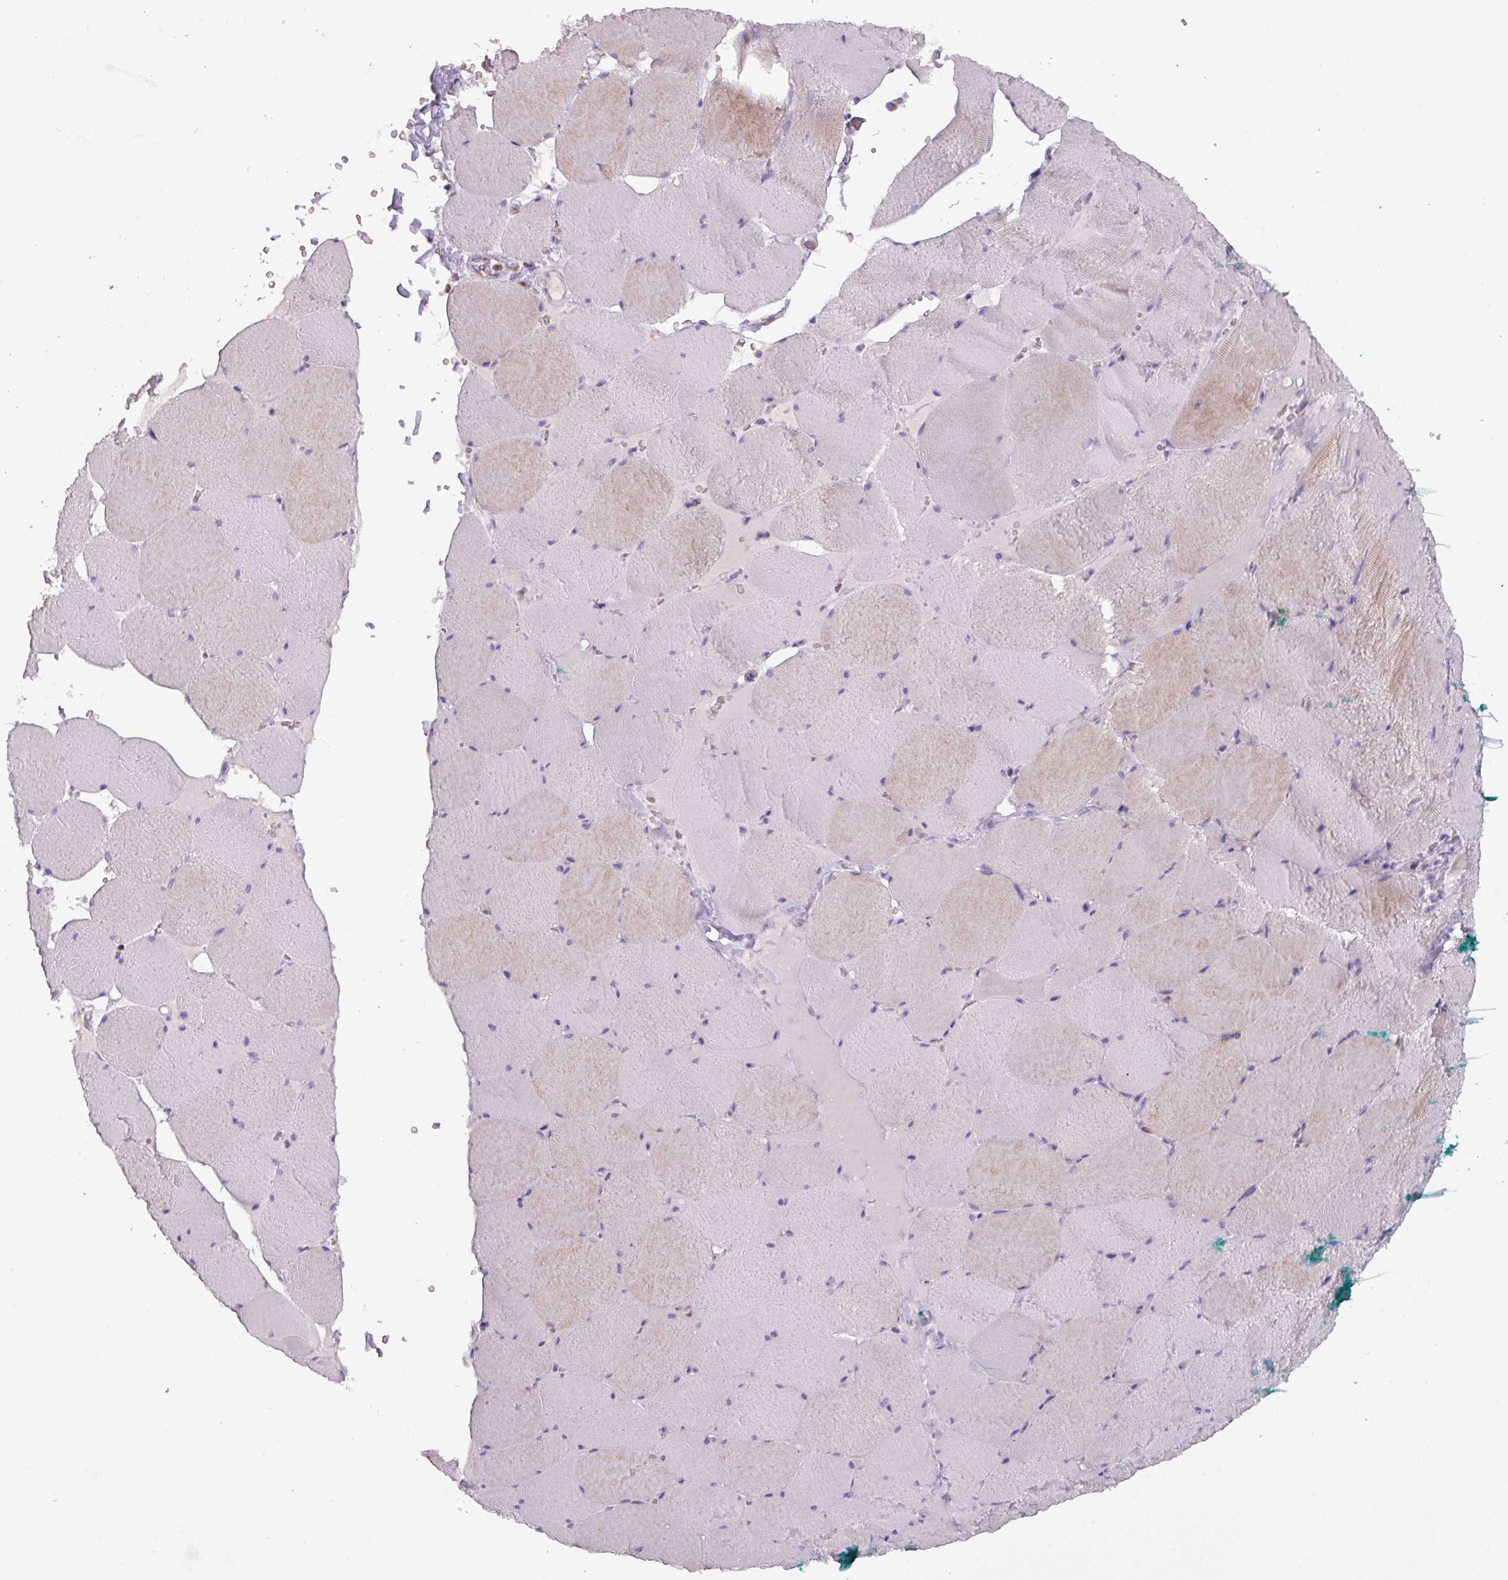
{"staining": {"intensity": "weak", "quantity": "<25%", "location": "cytoplasmic/membranous"}, "tissue": "skeletal muscle", "cell_type": "Myocytes", "image_type": "normal", "snomed": [{"axis": "morphology", "description": "Normal tissue, NOS"}, {"axis": "topography", "description": "Skeletal muscle"}, {"axis": "topography", "description": "Head-Neck"}], "caption": "A photomicrograph of skeletal muscle stained for a protein displays no brown staining in myocytes. Brightfield microscopy of immunohistochemistry (IHC) stained with DAB (3,3'-diaminobenzidine) (brown) and hematoxylin (blue), captured at high magnification.", "gene": "ZNF667", "patient": {"sex": "male", "age": 66}}